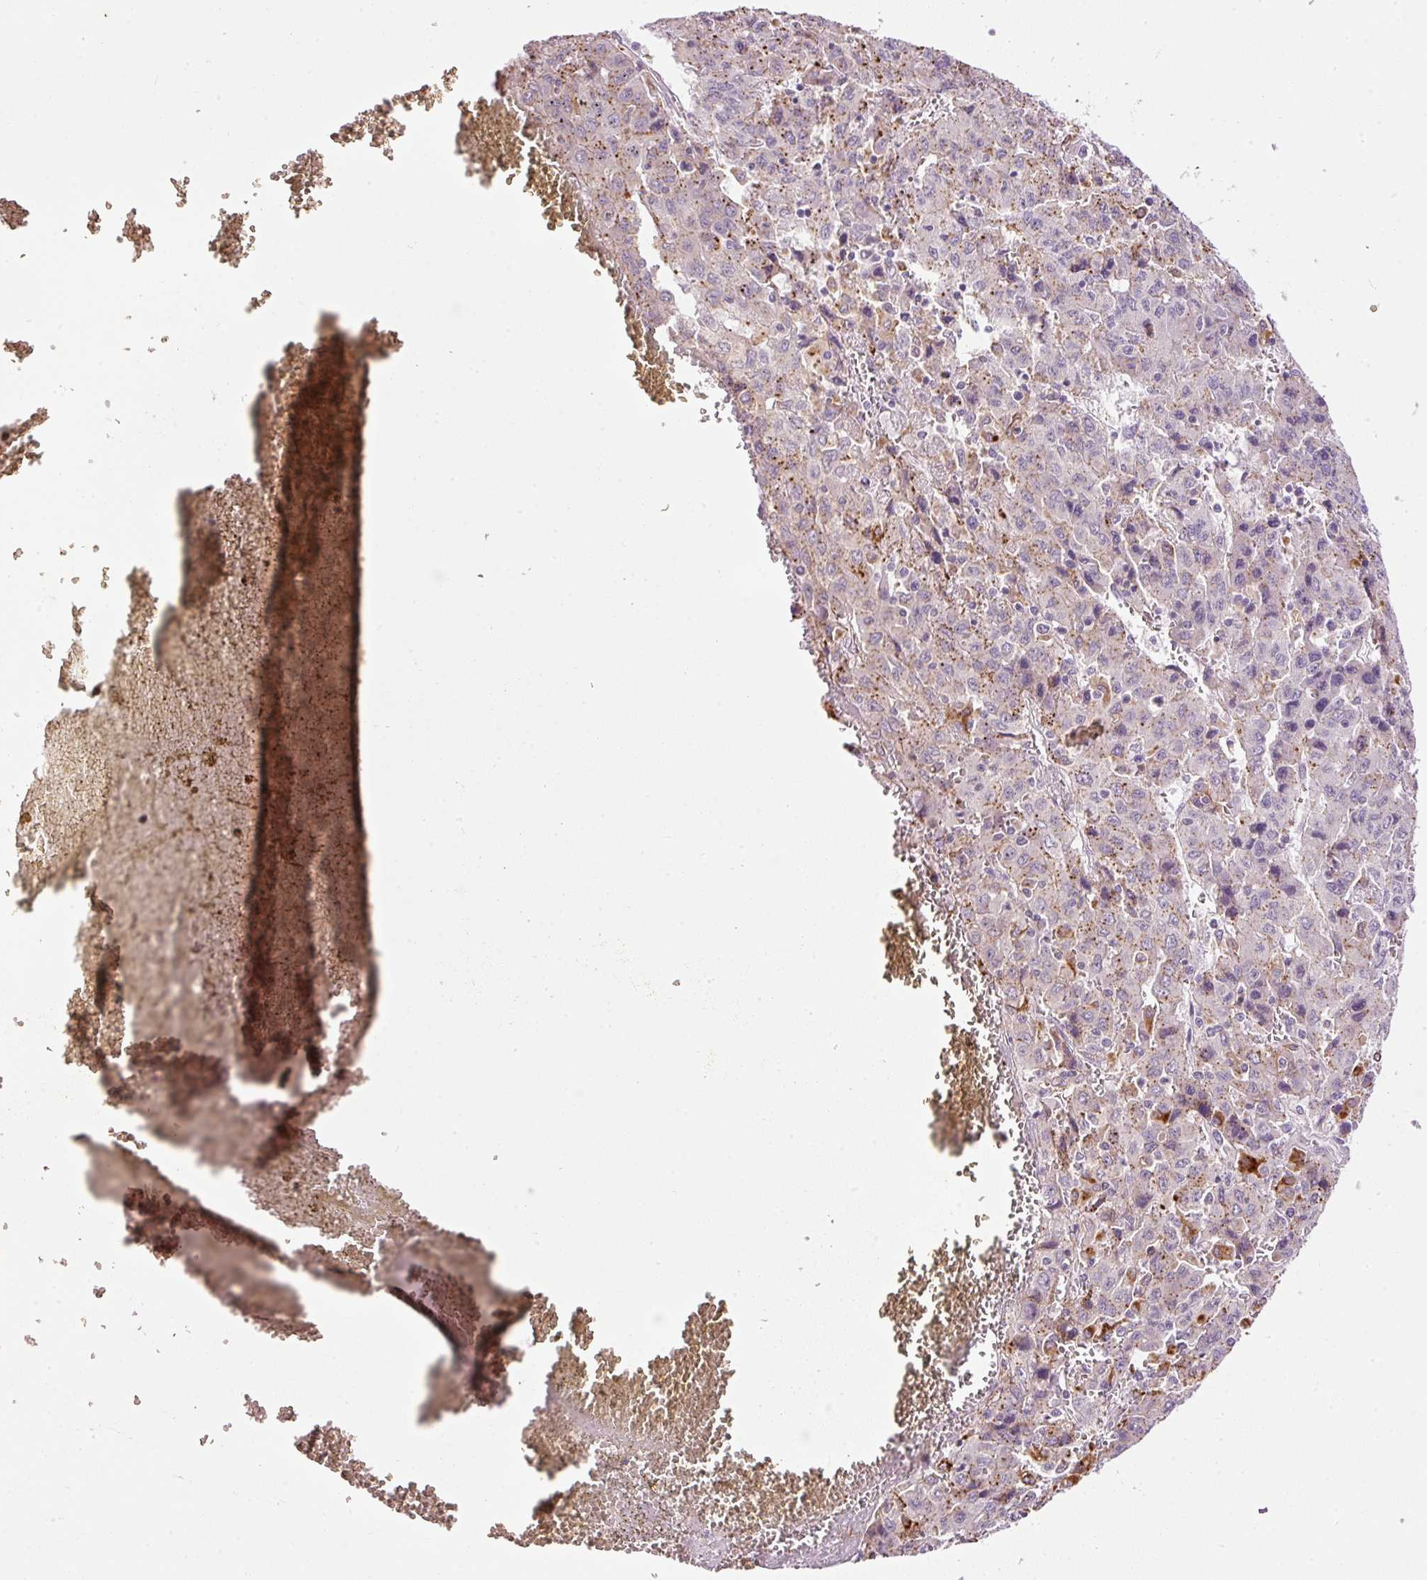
{"staining": {"intensity": "negative", "quantity": "none", "location": "none"}, "tissue": "liver cancer", "cell_type": "Tumor cells", "image_type": "cancer", "snomed": [{"axis": "morphology", "description": "Carcinoma, Hepatocellular, NOS"}, {"axis": "topography", "description": "Liver"}], "caption": "Liver hepatocellular carcinoma was stained to show a protein in brown. There is no significant expression in tumor cells.", "gene": "ZNF639", "patient": {"sex": "female", "age": 53}}